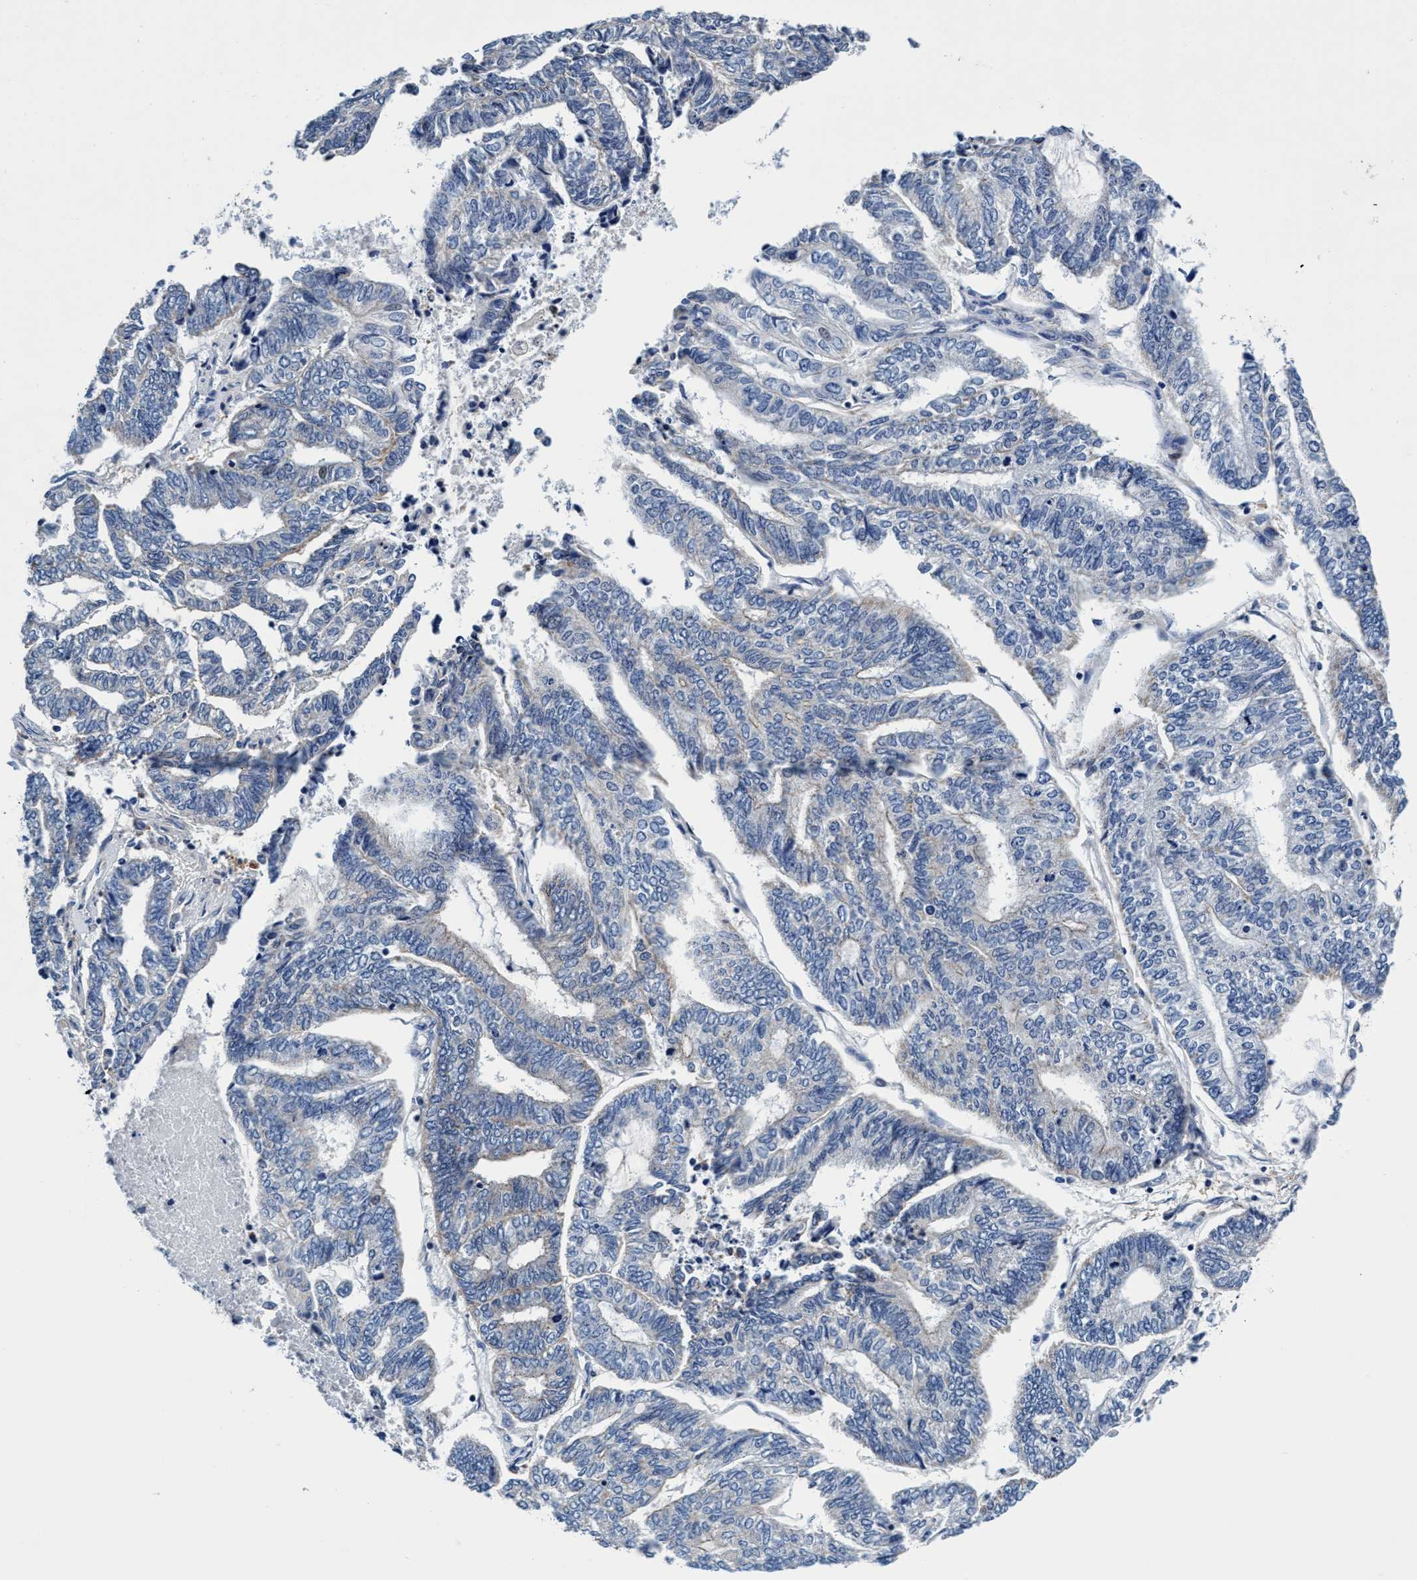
{"staining": {"intensity": "negative", "quantity": "none", "location": "none"}, "tissue": "endometrial cancer", "cell_type": "Tumor cells", "image_type": "cancer", "snomed": [{"axis": "morphology", "description": "Adenocarcinoma, NOS"}, {"axis": "topography", "description": "Uterus"}, {"axis": "topography", "description": "Endometrium"}], "caption": "The photomicrograph reveals no significant staining in tumor cells of endometrial adenocarcinoma. (Stains: DAB immunohistochemistry (IHC) with hematoxylin counter stain, Microscopy: brightfield microscopy at high magnification).", "gene": "UBALD2", "patient": {"sex": "female", "age": 70}}